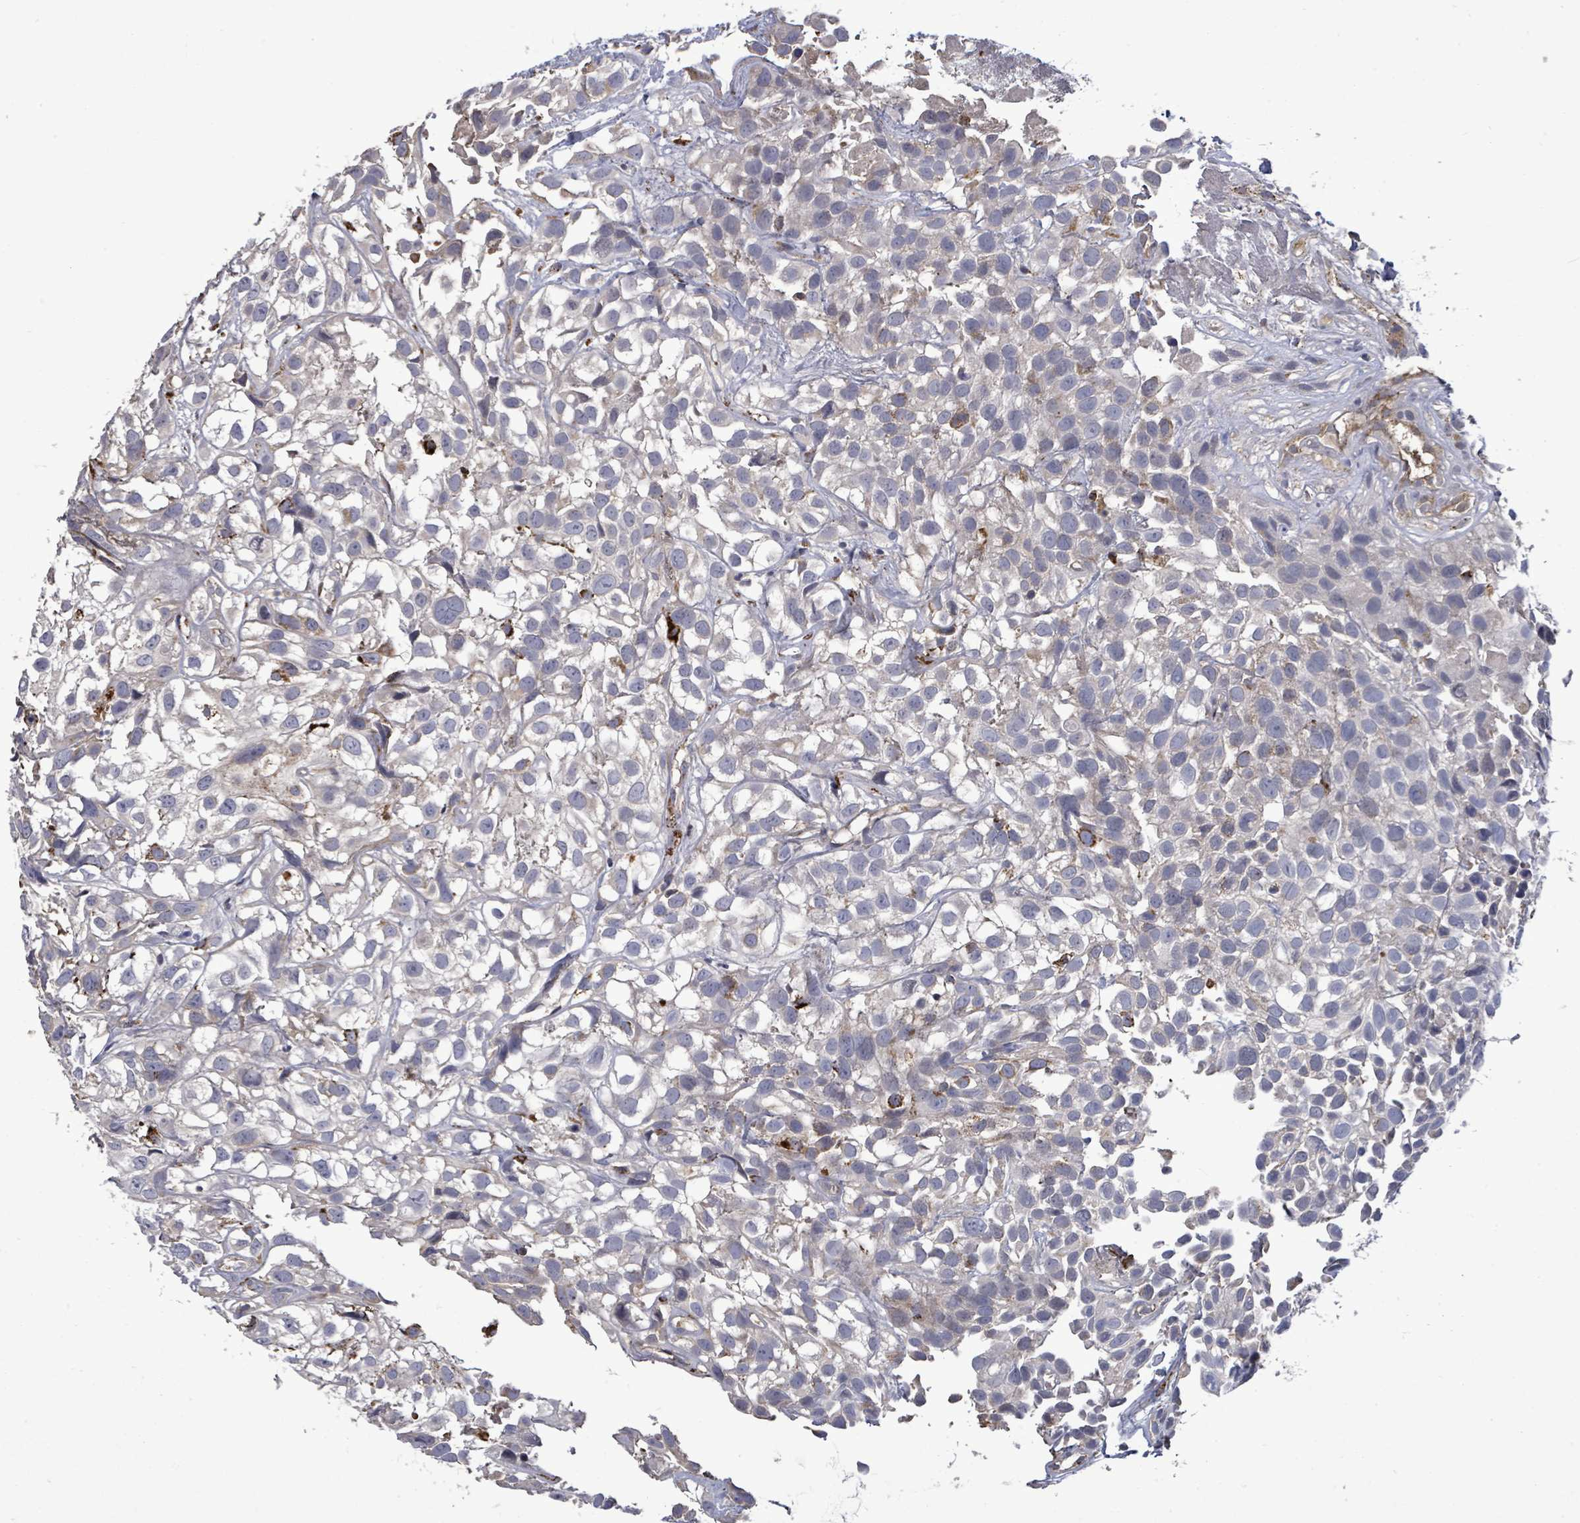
{"staining": {"intensity": "negative", "quantity": "none", "location": "none"}, "tissue": "urothelial cancer", "cell_type": "Tumor cells", "image_type": "cancer", "snomed": [{"axis": "morphology", "description": "Urothelial carcinoma, High grade"}, {"axis": "topography", "description": "Urinary bladder"}], "caption": "DAB (3,3'-diaminobenzidine) immunohistochemical staining of human urothelial cancer demonstrates no significant expression in tumor cells. (DAB (3,3'-diaminobenzidine) immunohistochemistry (IHC) visualized using brightfield microscopy, high magnification).", "gene": "MTMR12", "patient": {"sex": "male", "age": 56}}